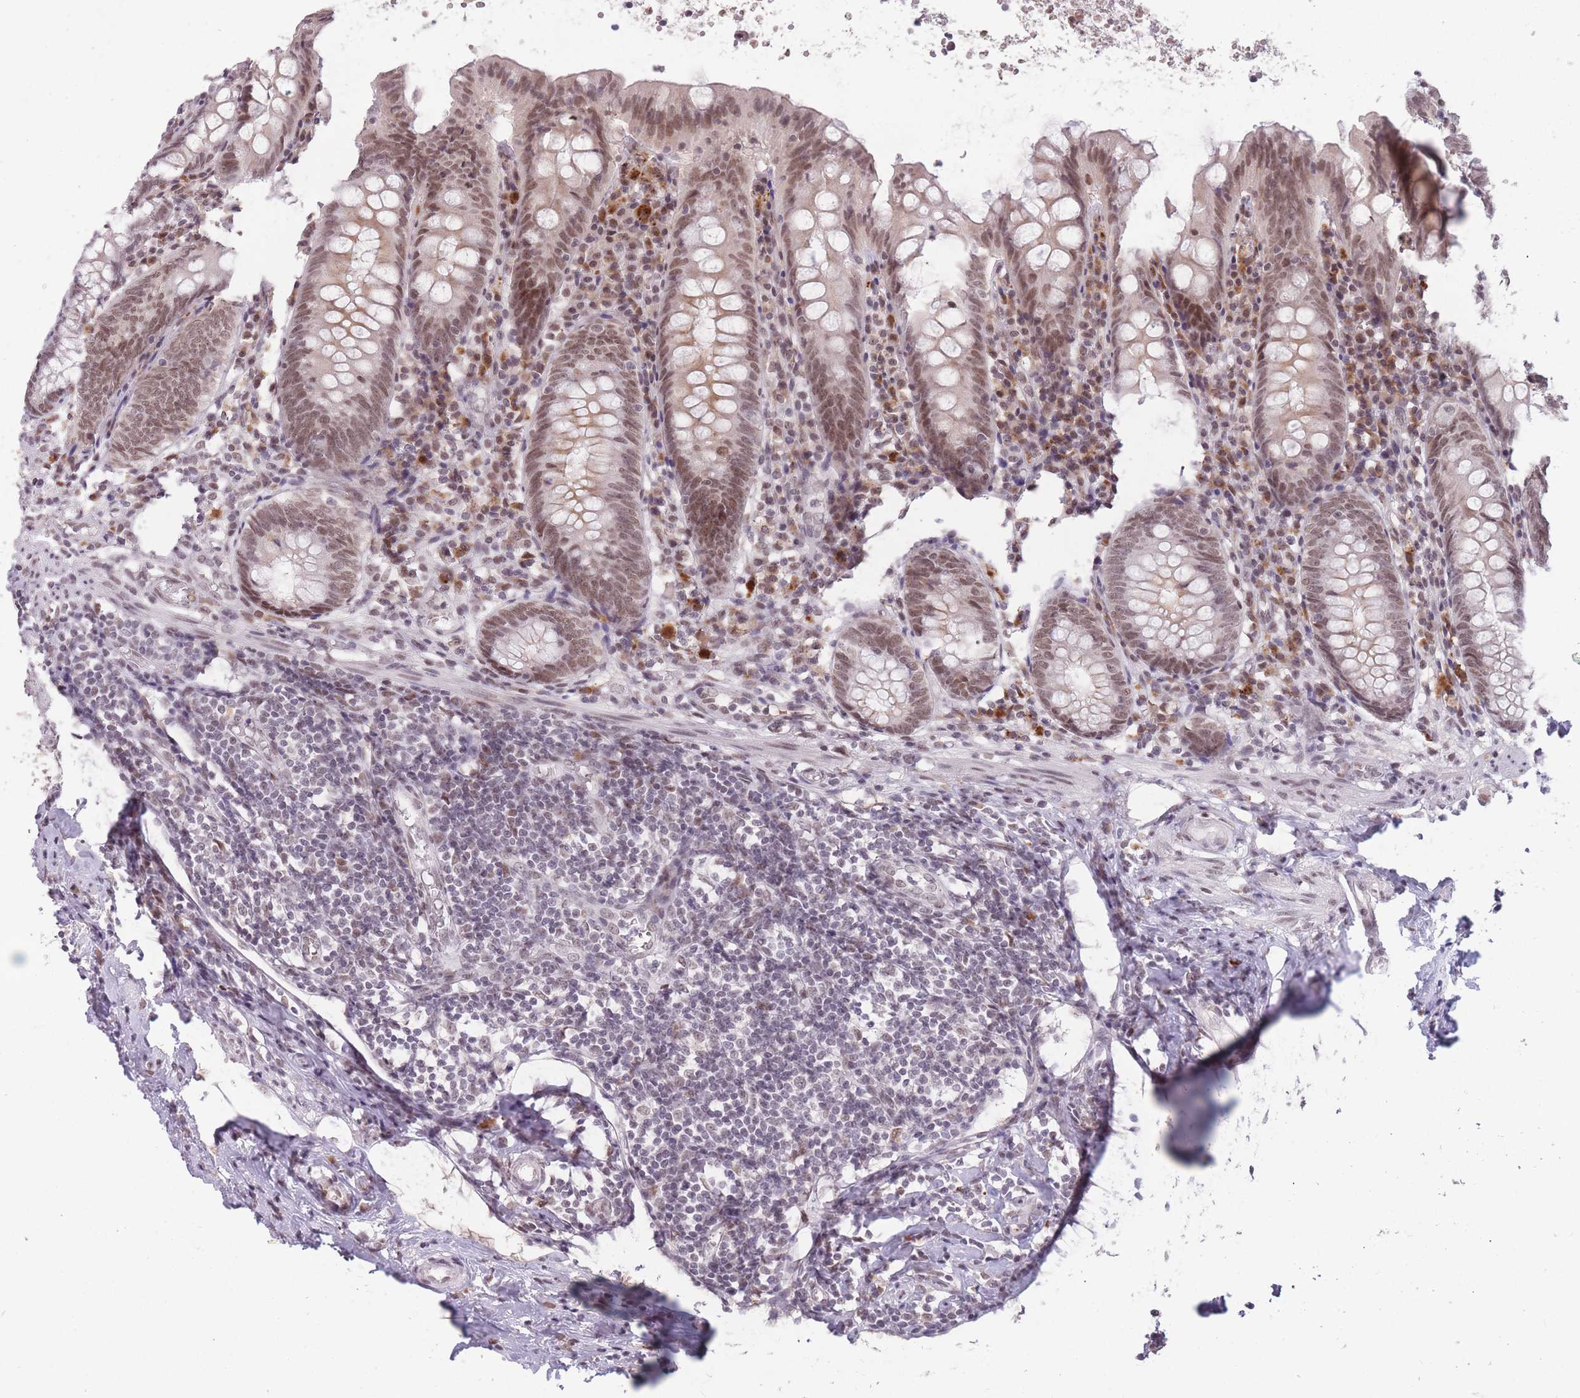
{"staining": {"intensity": "moderate", "quantity": ">75%", "location": "nuclear"}, "tissue": "appendix", "cell_type": "Glandular cells", "image_type": "normal", "snomed": [{"axis": "morphology", "description": "Normal tissue, NOS"}, {"axis": "topography", "description": "Appendix"}], "caption": "This photomicrograph displays immunohistochemistry (IHC) staining of normal human appendix, with medium moderate nuclear expression in about >75% of glandular cells.", "gene": "HNRNPUL1", "patient": {"sex": "female", "age": 54}}